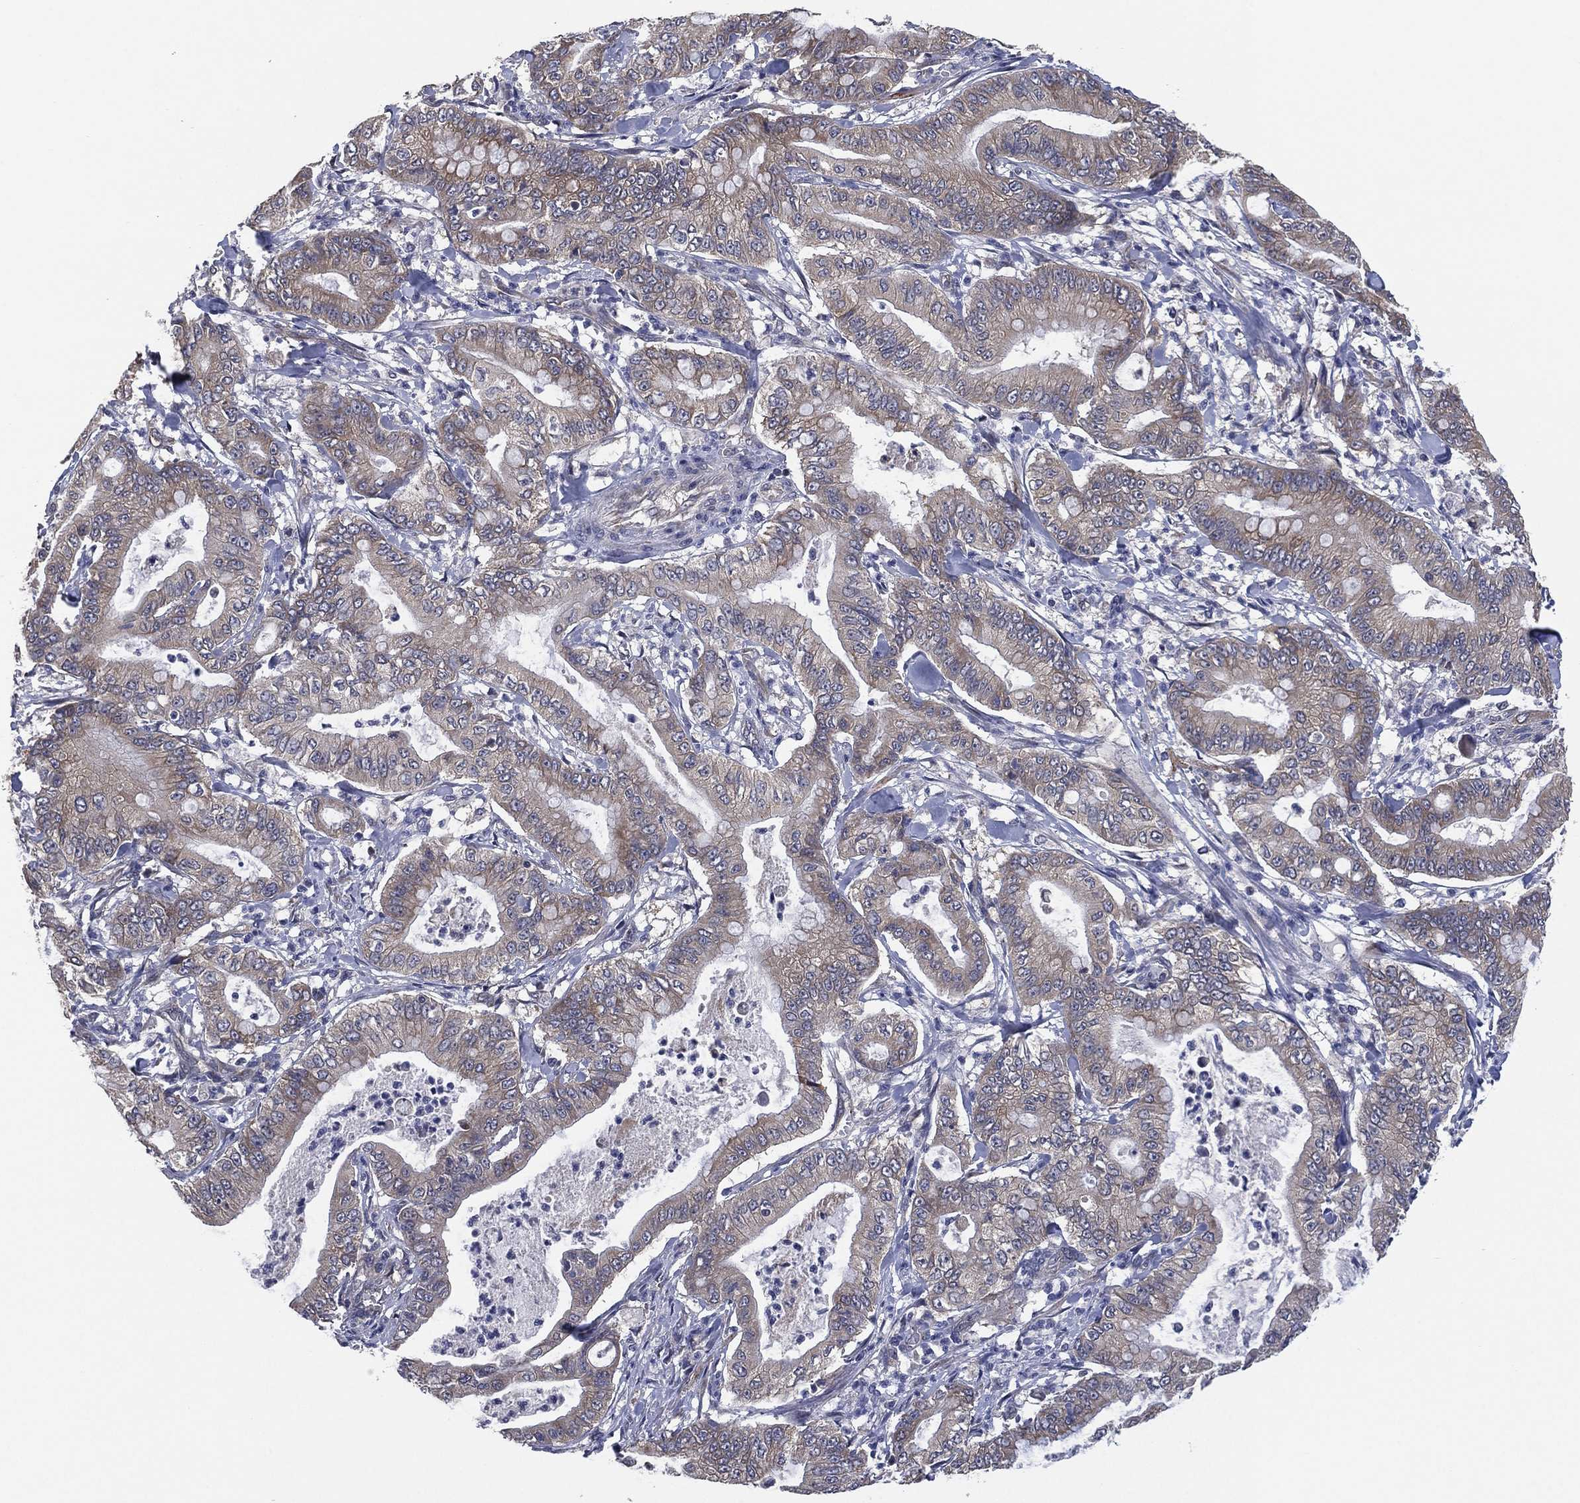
{"staining": {"intensity": "negative", "quantity": "none", "location": "none"}, "tissue": "pancreatic cancer", "cell_type": "Tumor cells", "image_type": "cancer", "snomed": [{"axis": "morphology", "description": "Adenocarcinoma, NOS"}, {"axis": "topography", "description": "Pancreas"}], "caption": "Immunohistochemistry micrograph of pancreatic cancer stained for a protein (brown), which reveals no staining in tumor cells.", "gene": "SELENOO", "patient": {"sex": "male", "age": 71}}